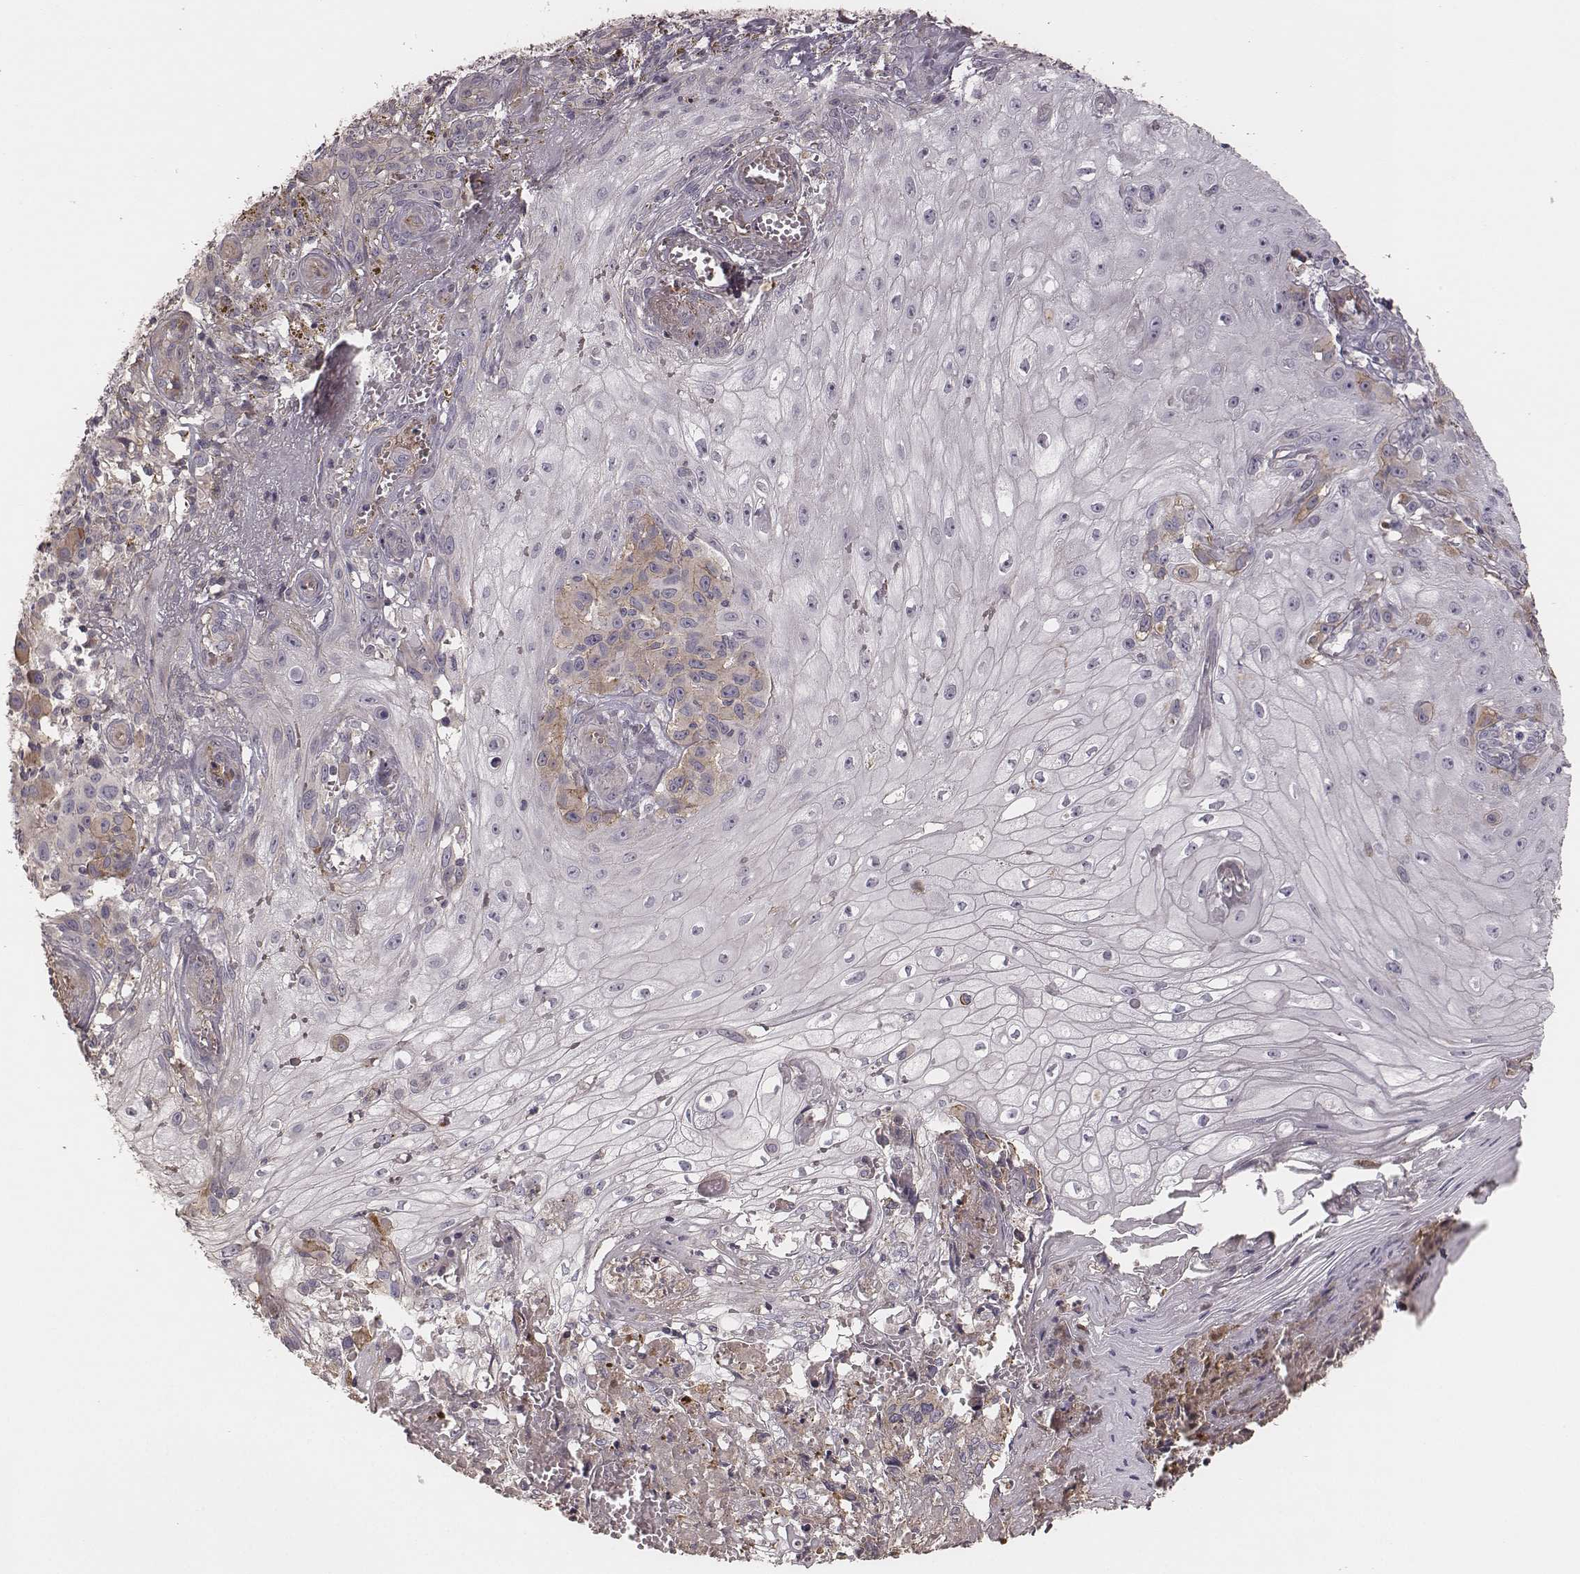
{"staining": {"intensity": "weak", "quantity": "<25%", "location": "cytoplasmic/membranous"}, "tissue": "melanoma", "cell_type": "Tumor cells", "image_type": "cancer", "snomed": [{"axis": "morphology", "description": "Malignant melanoma, NOS"}, {"axis": "topography", "description": "Skin"}], "caption": "IHC micrograph of human melanoma stained for a protein (brown), which exhibits no positivity in tumor cells.", "gene": "OTOGL", "patient": {"sex": "female", "age": 53}}